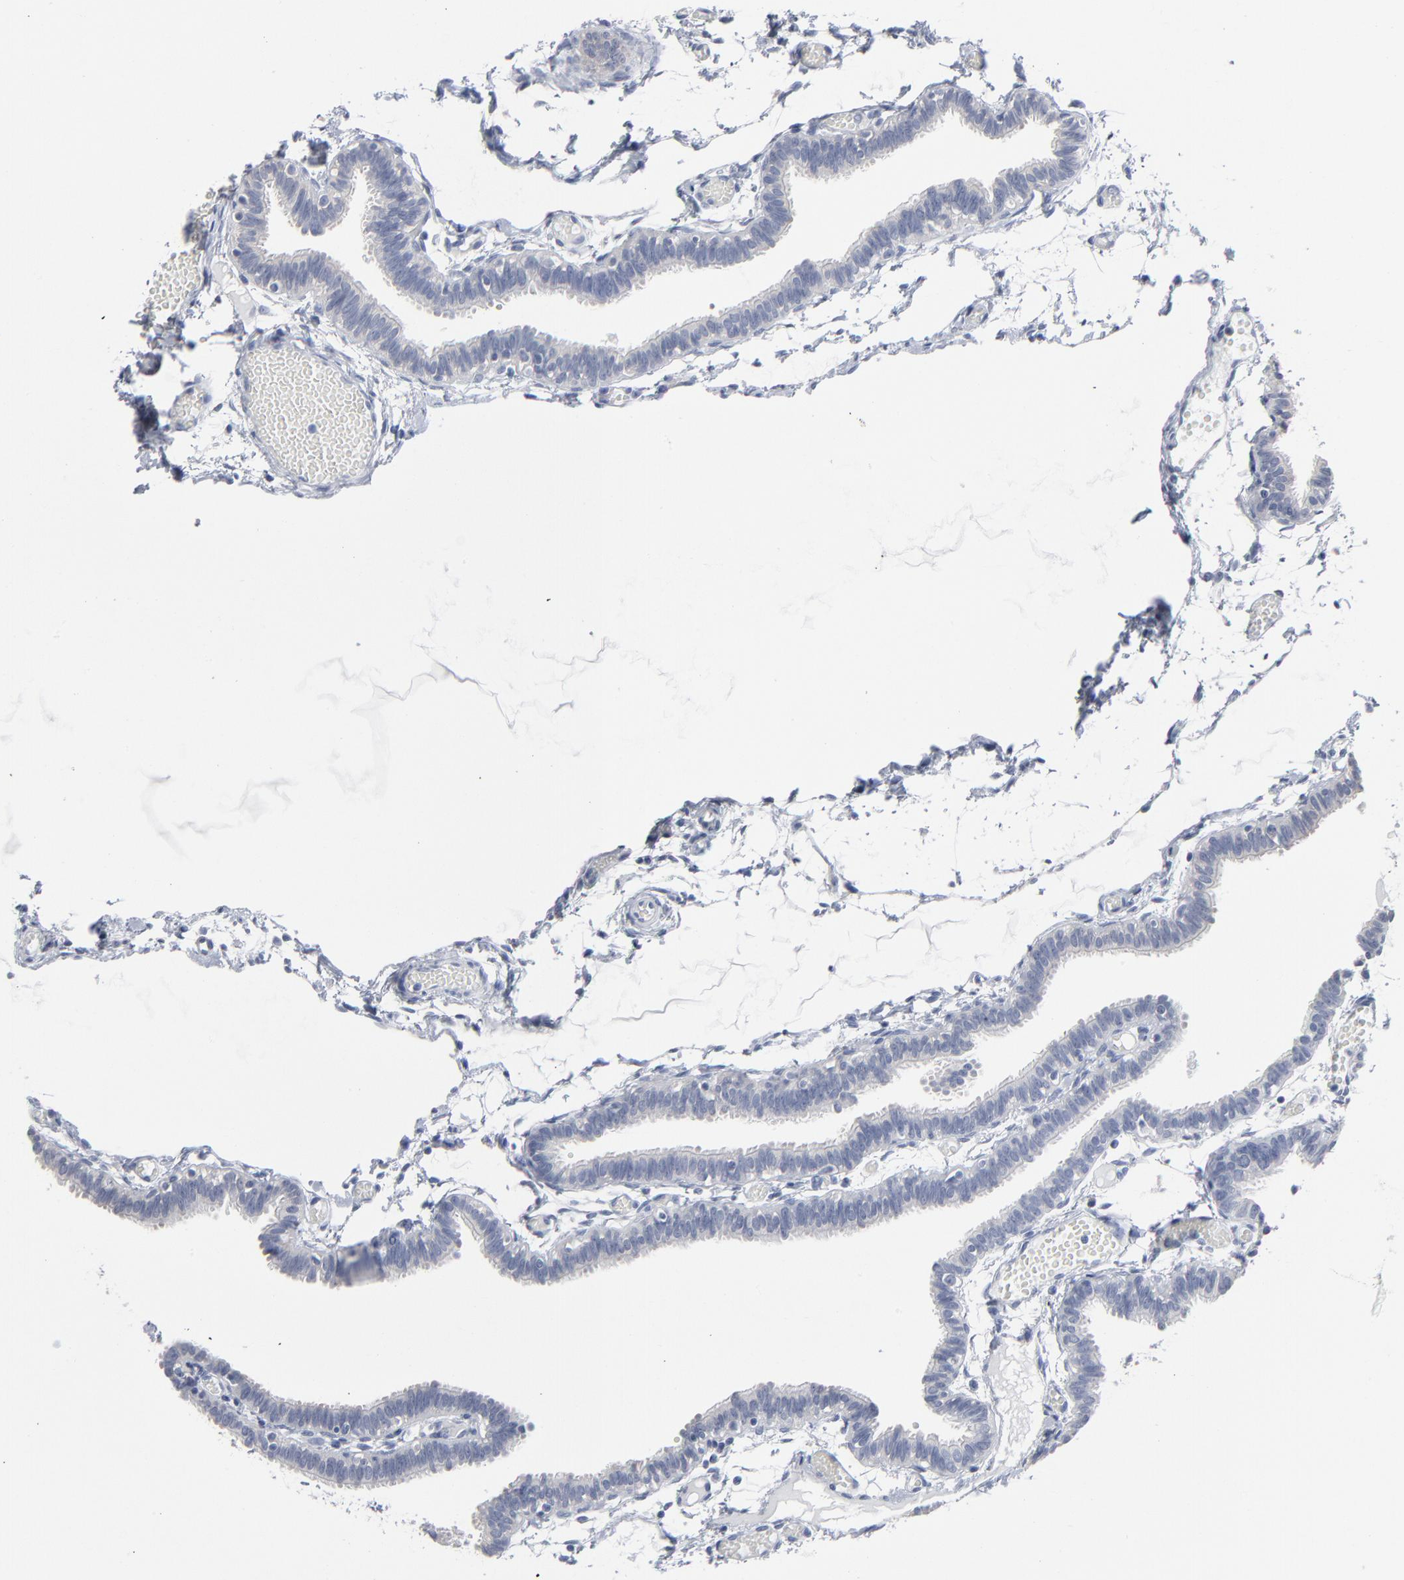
{"staining": {"intensity": "negative", "quantity": "none", "location": "none"}, "tissue": "fallopian tube", "cell_type": "Glandular cells", "image_type": "normal", "snomed": [{"axis": "morphology", "description": "Normal tissue, NOS"}, {"axis": "topography", "description": "Fallopian tube"}], "caption": "IHC histopathology image of unremarkable fallopian tube: human fallopian tube stained with DAB (3,3'-diaminobenzidine) shows no significant protein expression in glandular cells.", "gene": "PAGE1", "patient": {"sex": "female", "age": 29}}